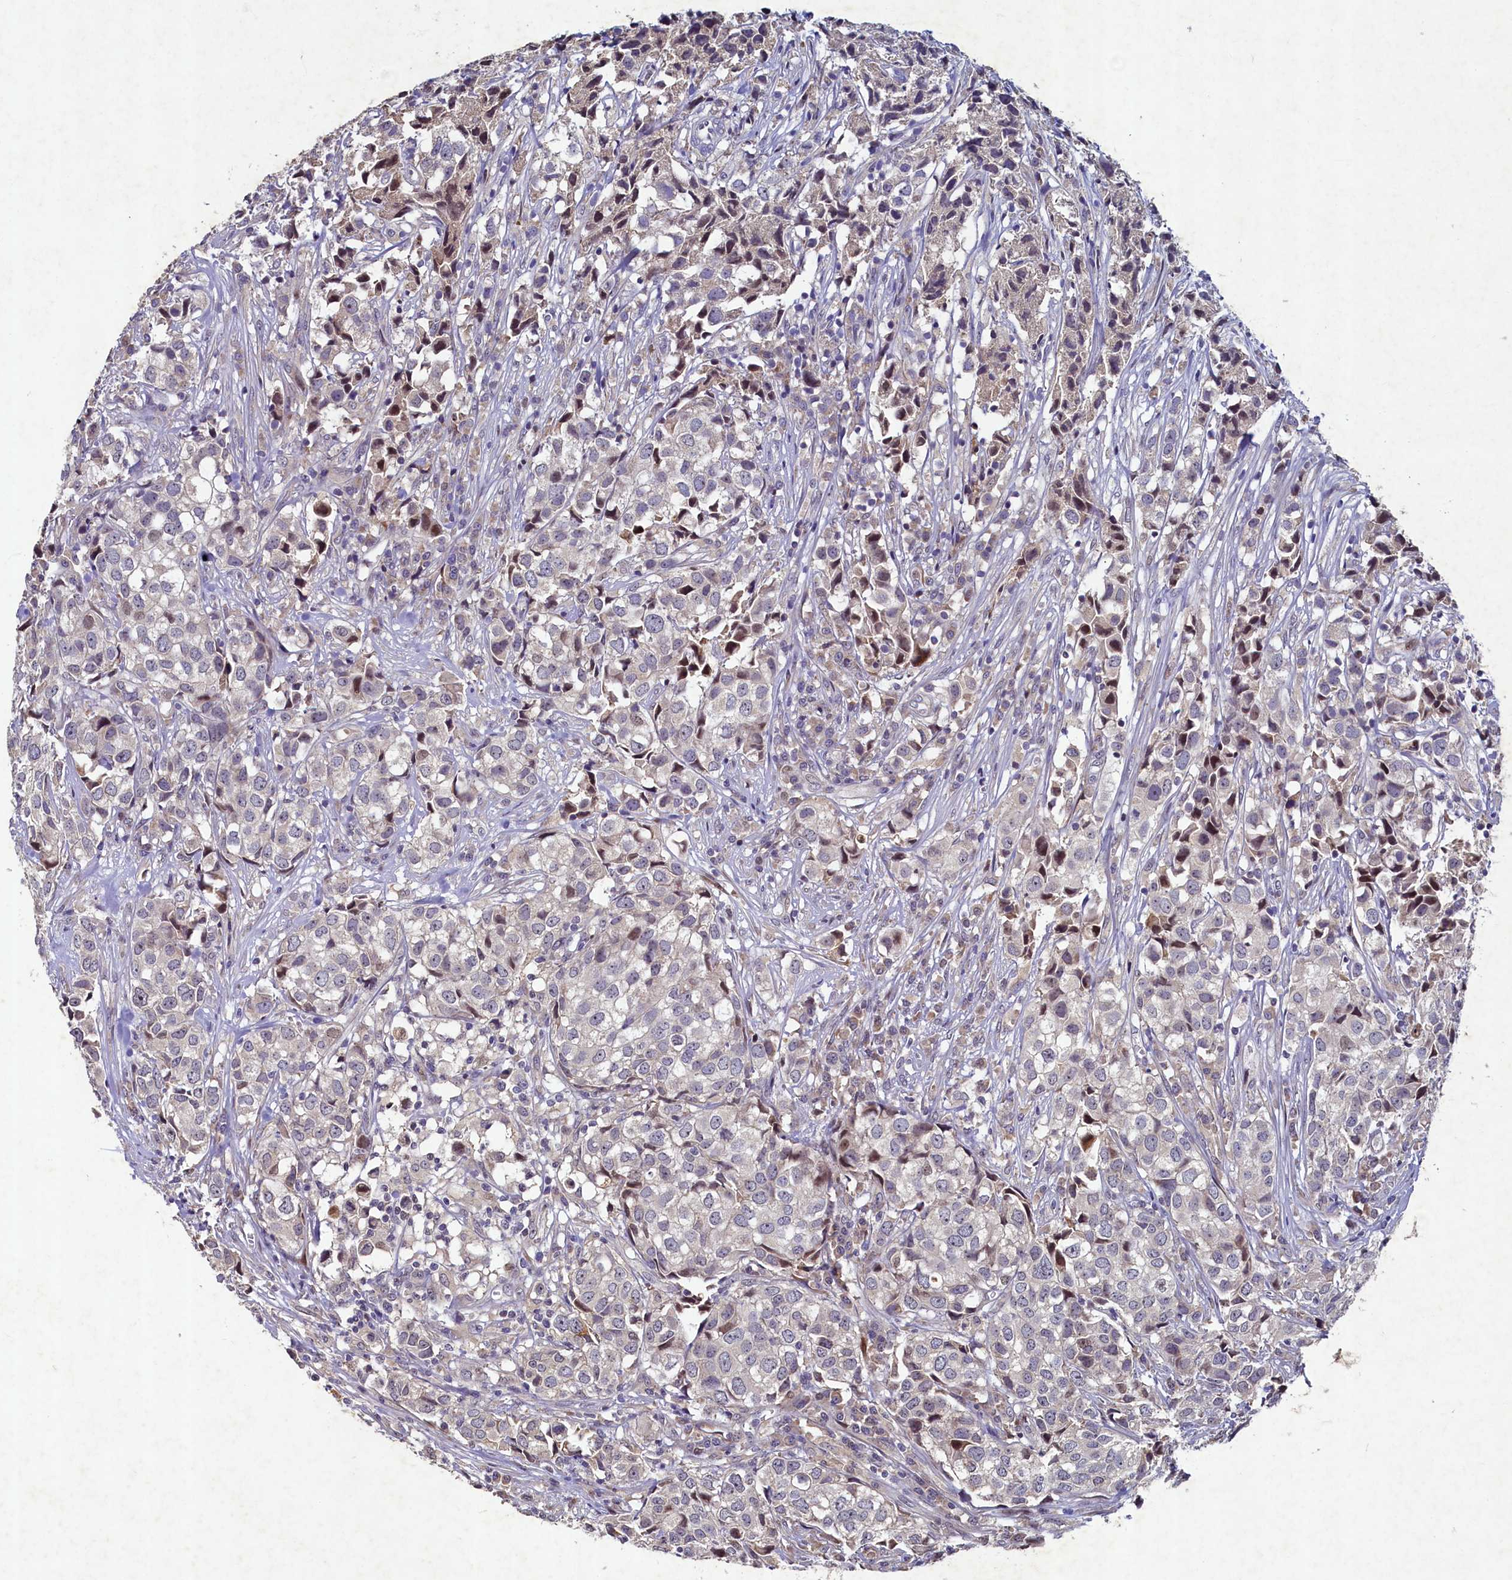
{"staining": {"intensity": "negative", "quantity": "none", "location": "none"}, "tissue": "urothelial cancer", "cell_type": "Tumor cells", "image_type": "cancer", "snomed": [{"axis": "morphology", "description": "Urothelial carcinoma, High grade"}, {"axis": "topography", "description": "Urinary bladder"}], "caption": "The micrograph shows no significant positivity in tumor cells of urothelial cancer.", "gene": "LATS2", "patient": {"sex": "female", "age": 75}}